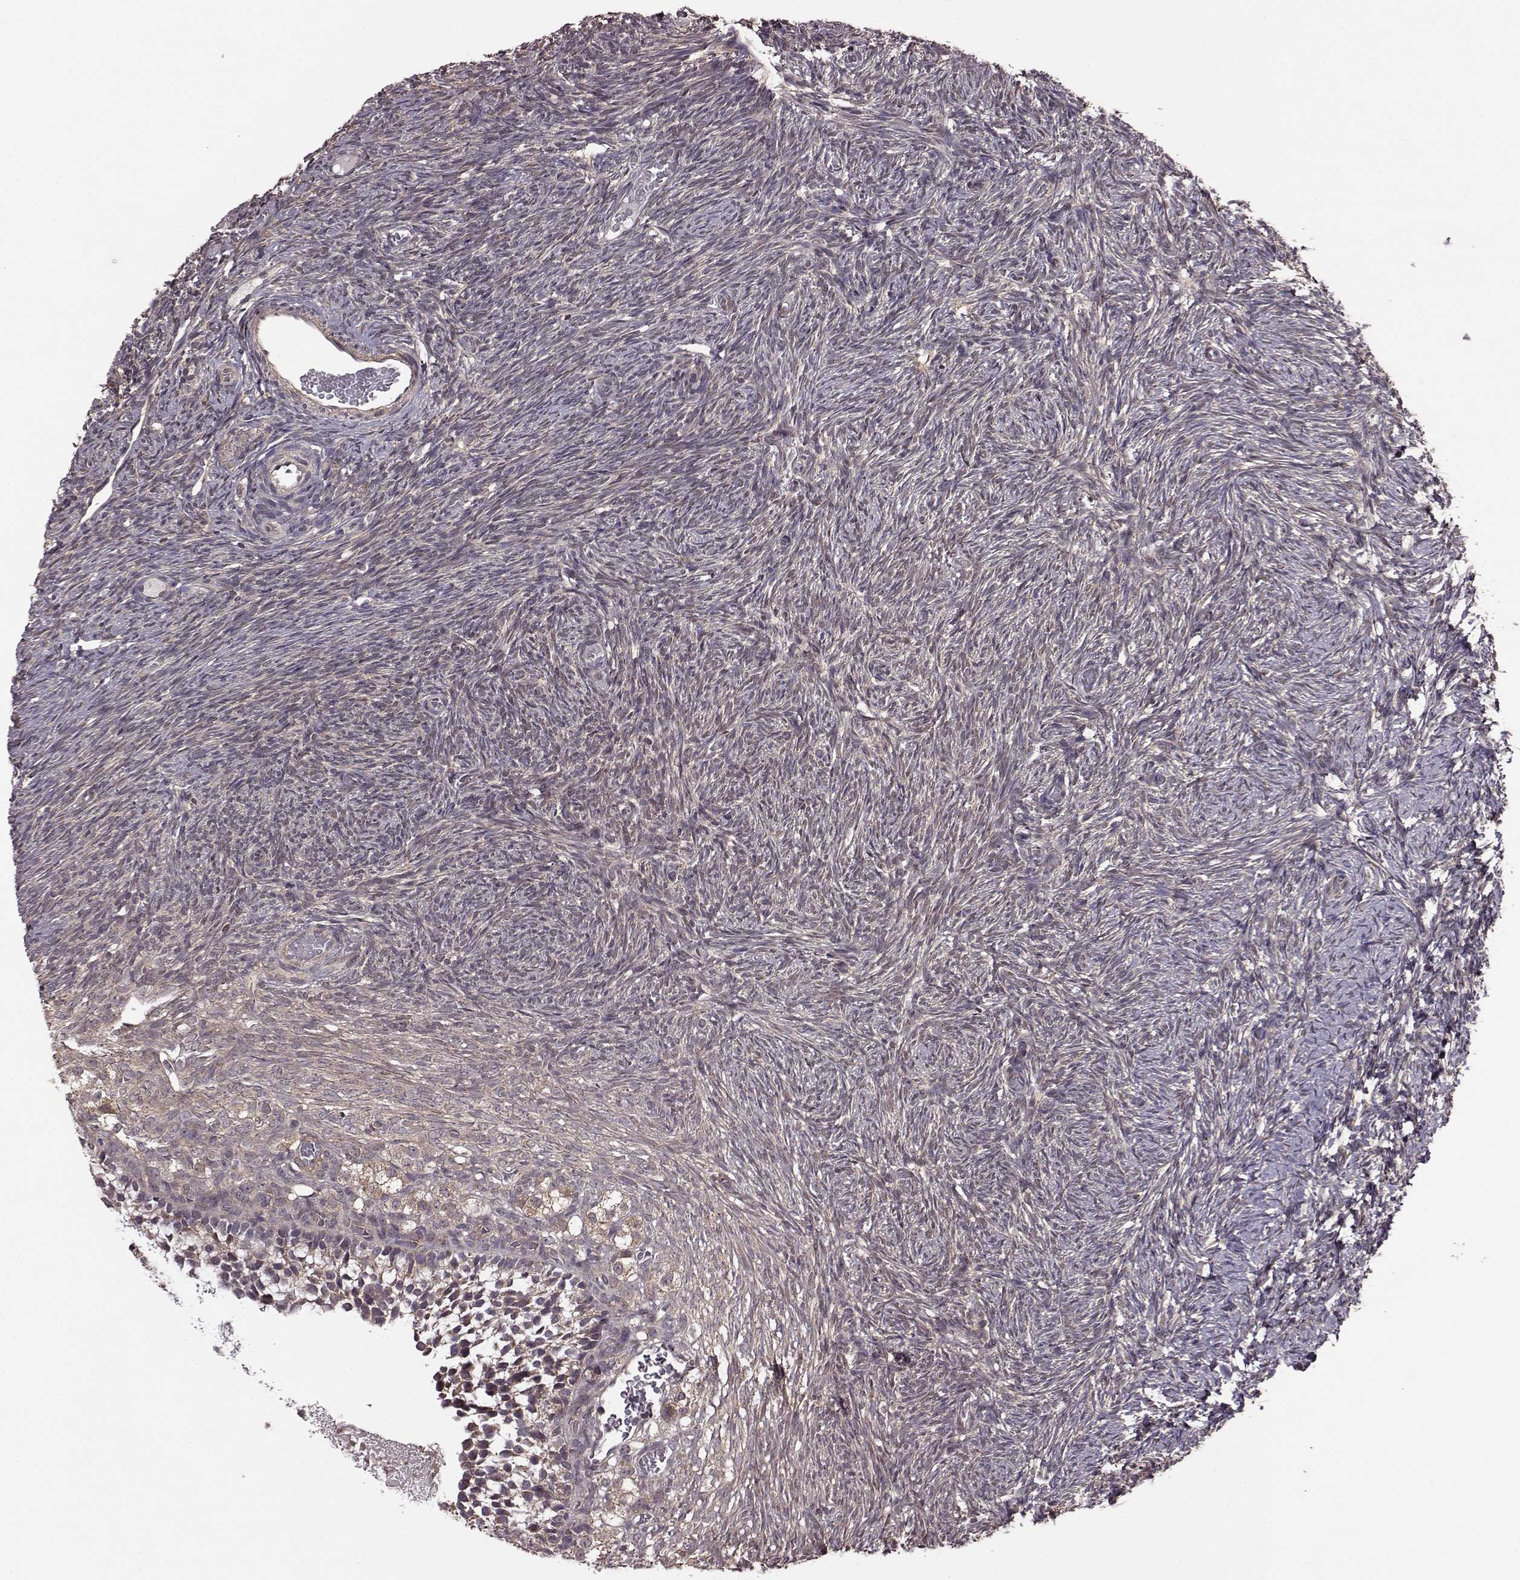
{"staining": {"intensity": "weak", "quantity": ">75%", "location": "cytoplasmic/membranous"}, "tissue": "ovary", "cell_type": "Follicle cells", "image_type": "normal", "snomed": [{"axis": "morphology", "description": "Normal tissue, NOS"}, {"axis": "topography", "description": "Ovary"}], "caption": "Brown immunohistochemical staining in benign human ovary displays weak cytoplasmic/membranous staining in approximately >75% of follicle cells. Nuclei are stained in blue.", "gene": "FNIP2", "patient": {"sex": "female", "age": 39}}